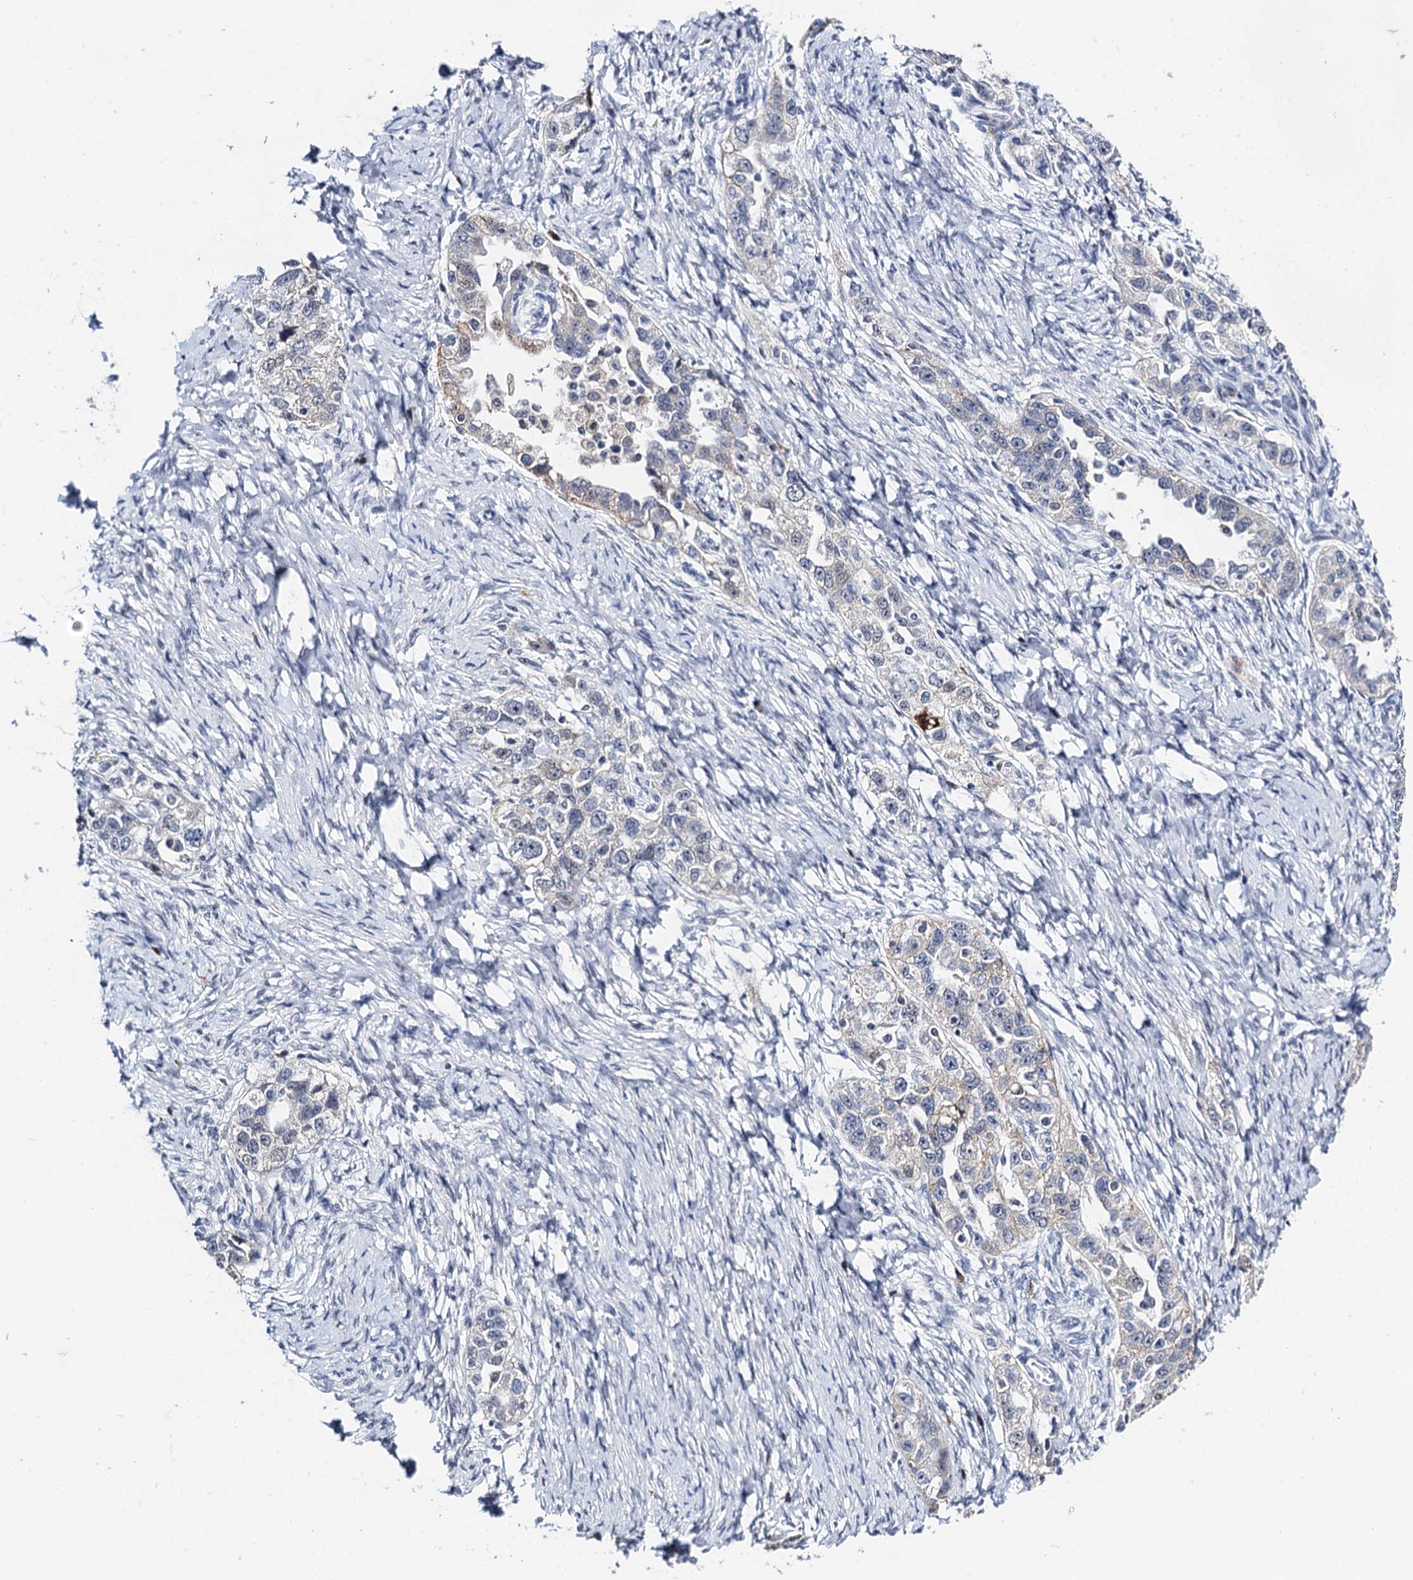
{"staining": {"intensity": "weak", "quantity": "<25%", "location": "cytoplasmic/membranous"}, "tissue": "ovarian cancer", "cell_type": "Tumor cells", "image_type": "cancer", "snomed": [{"axis": "morphology", "description": "Carcinoma, NOS"}, {"axis": "morphology", "description": "Cystadenocarcinoma, serous, NOS"}, {"axis": "topography", "description": "Ovary"}], "caption": "Carcinoma (ovarian) stained for a protein using immunohistochemistry (IHC) shows no positivity tumor cells.", "gene": "SLC7A10", "patient": {"sex": "female", "age": 69}}